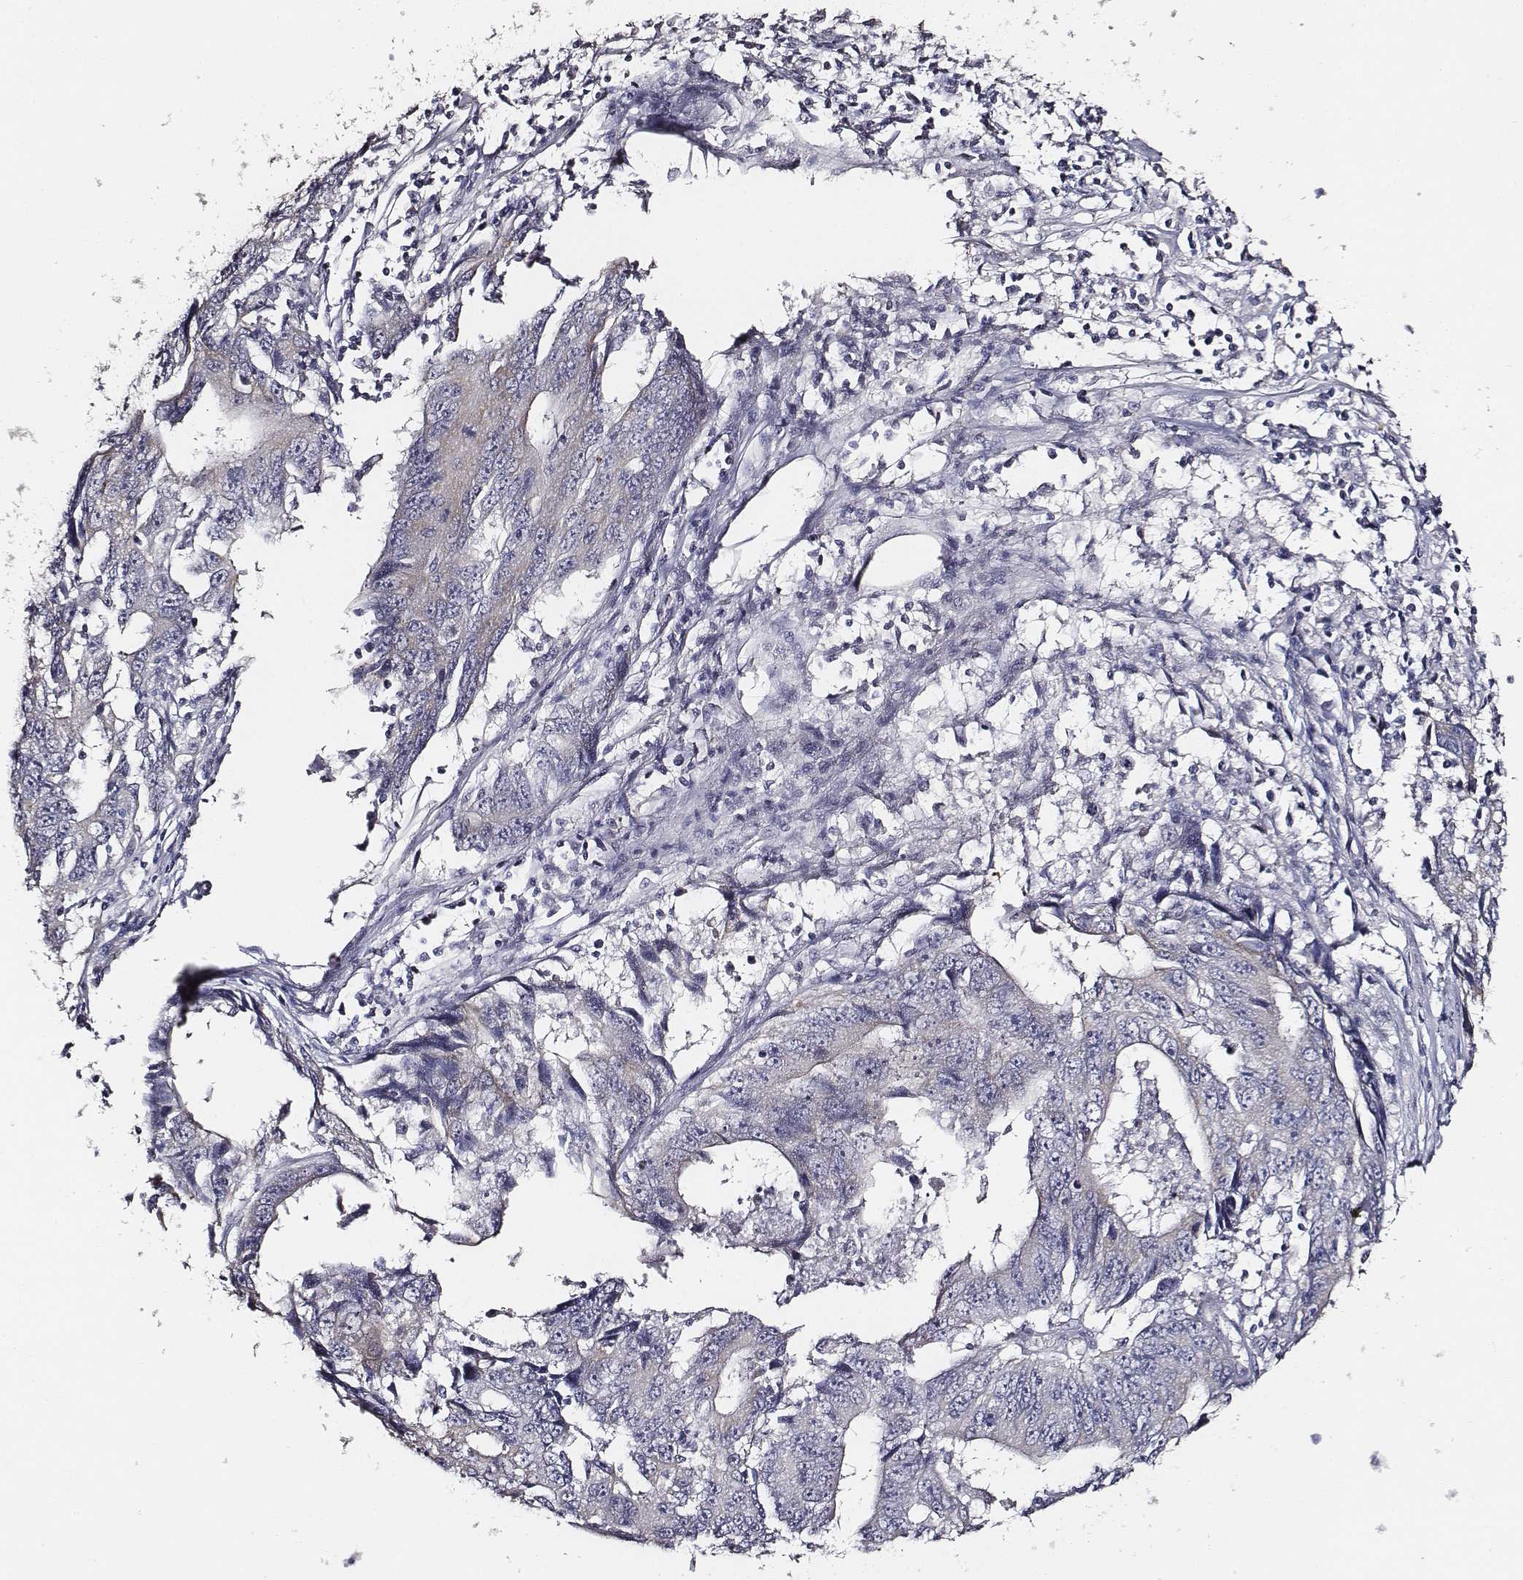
{"staining": {"intensity": "negative", "quantity": "none", "location": "none"}, "tissue": "liver cancer", "cell_type": "Tumor cells", "image_type": "cancer", "snomed": [{"axis": "morphology", "description": "Cholangiocarcinoma"}, {"axis": "topography", "description": "Liver"}], "caption": "Immunohistochemistry of cholangiocarcinoma (liver) displays no staining in tumor cells.", "gene": "AADAT", "patient": {"sex": "male", "age": 65}}